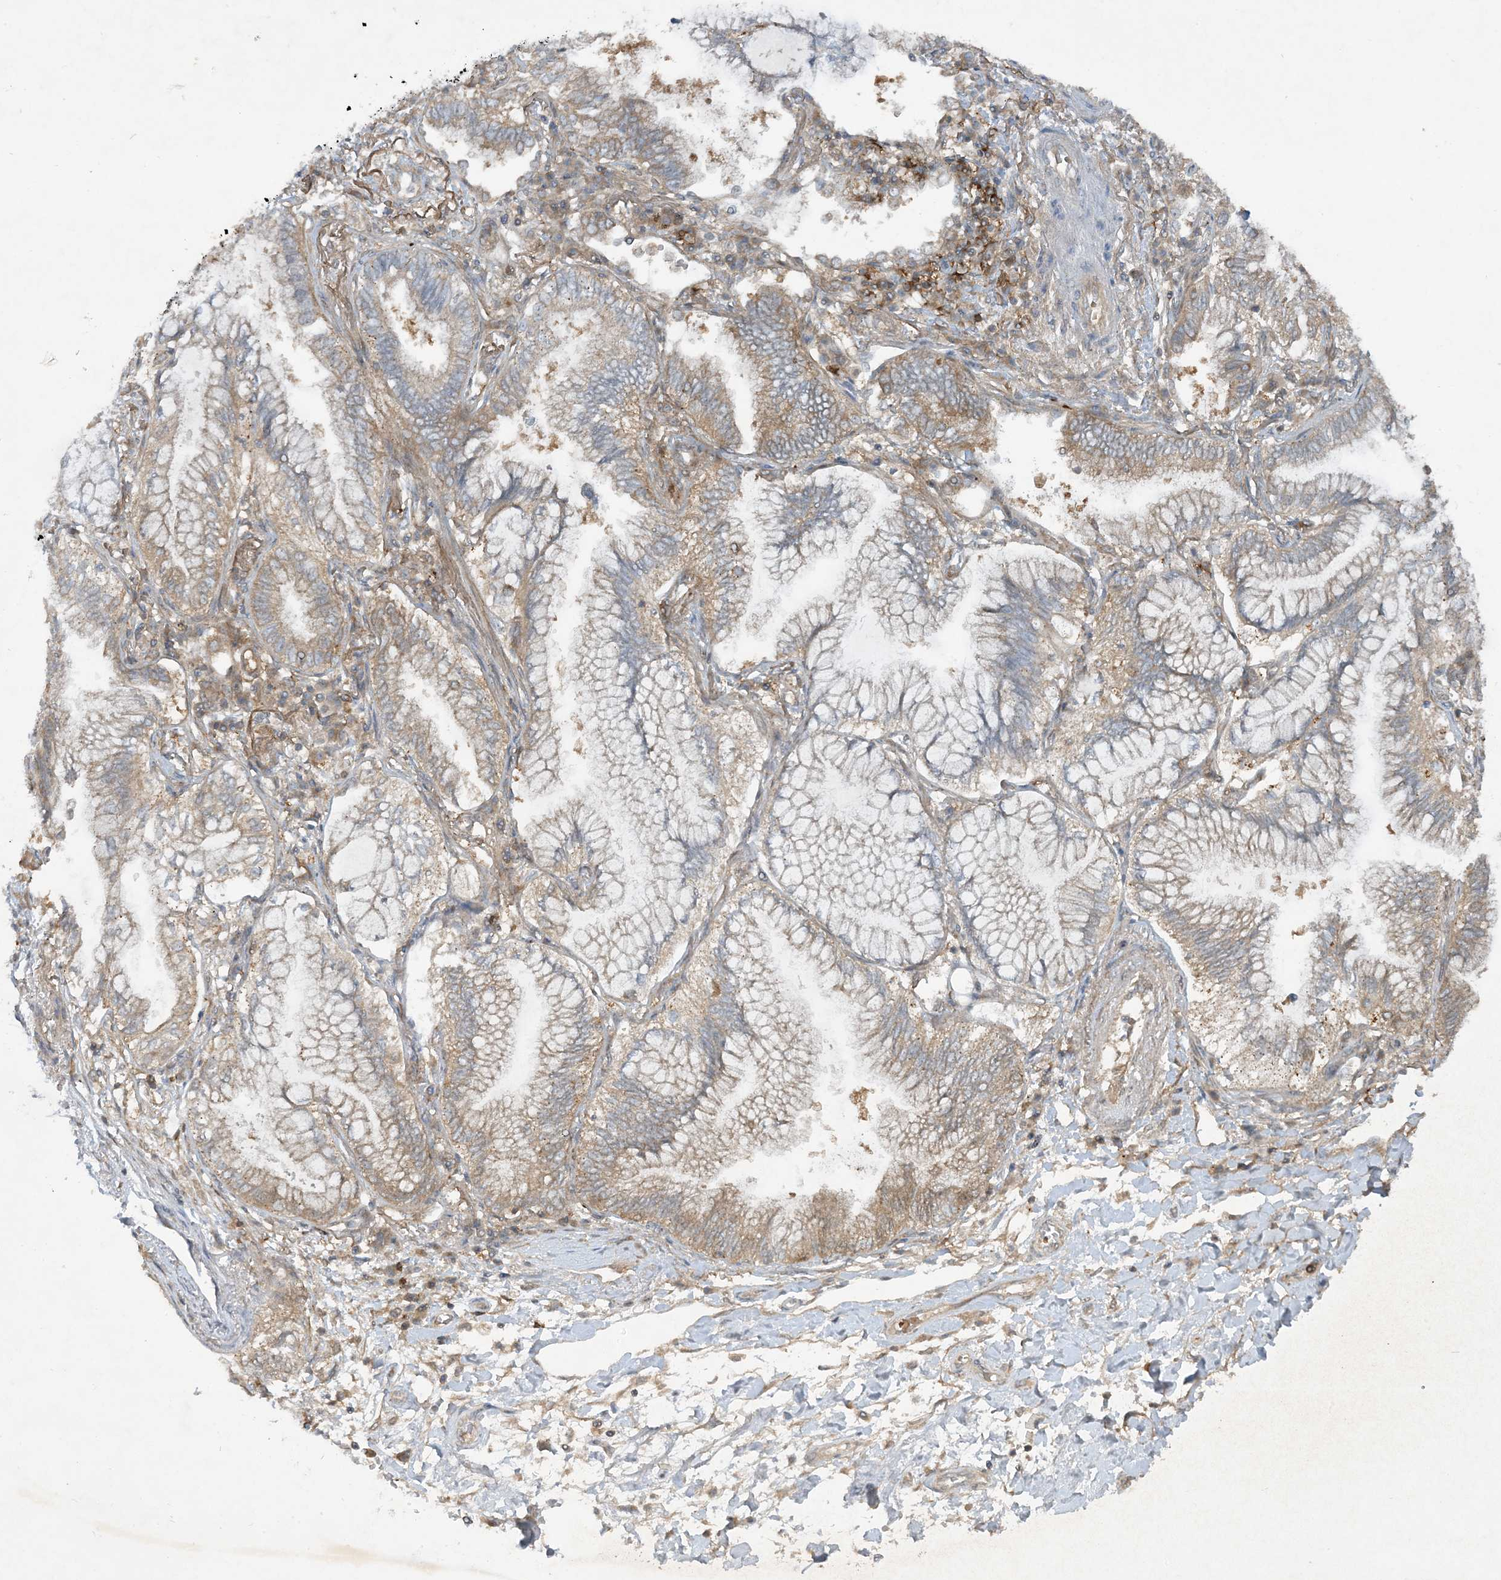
{"staining": {"intensity": "weak", "quantity": "25%-75%", "location": "cytoplasmic/membranous"}, "tissue": "lung cancer", "cell_type": "Tumor cells", "image_type": "cancer", "snomed": [{"axis": "morphology", "description": "Adenocarcinoma, NOS"}, {"axis": "topography", "description": "Lung"}], "caption": "High-power microscopy captured an immunohistochemistry micrograph of lung cancer, revealing weak cytoplasmic/membranous staining in about 25%-75% of tumor cells. (DAB (3,3'-diaminobenzidine) IHC with brightfield microscopy, high magnification).", "gene": "STAM2", "patient": {"sex": "female", "age": 70}}